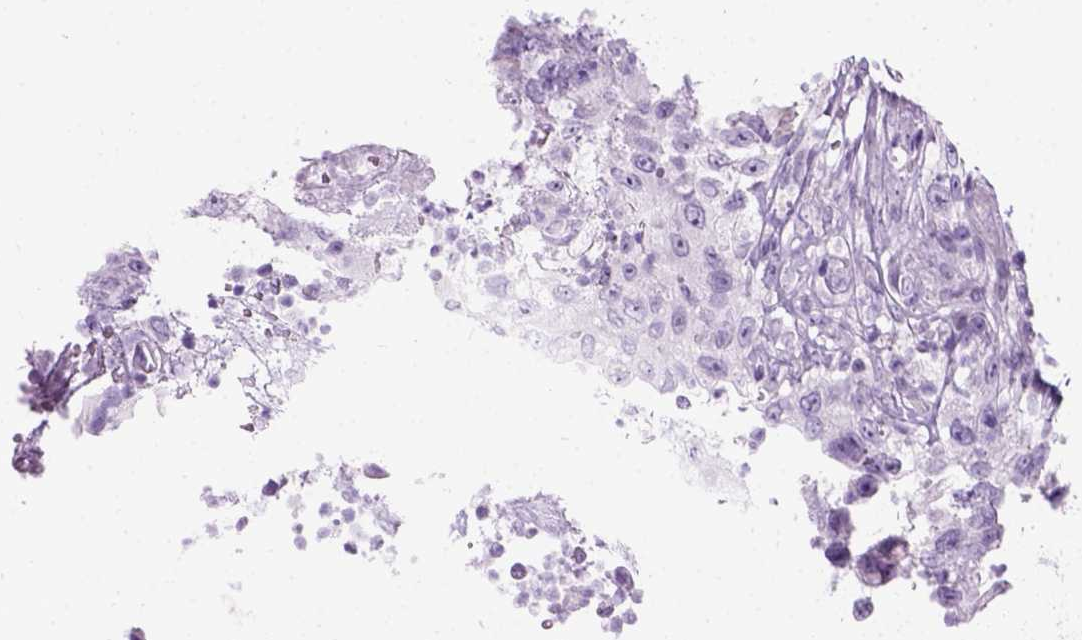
{"staining": {"intensity": "negative", "quantity": "none", "location": "none"}, "tissue": "urothelial cancer", "cell_type": "Tumor cells", "image_type": "cancer", "snomed": [{"axis": "morphology", "description": "Urothelial carcinoma, High grade"}, {"axis": "topography", "description": "Urinary bladder"}], "caption": "Immunohistochemical staining of human high-grade urothelial carcinoma exhibits no significant staining in tumor cells. (DAB (3,3'-diaminobenzidine) immunohistochemistry with hematoxylin counter stain).", "gene": "AXDND1", "patient": {"sex": "female", "age": 60}}